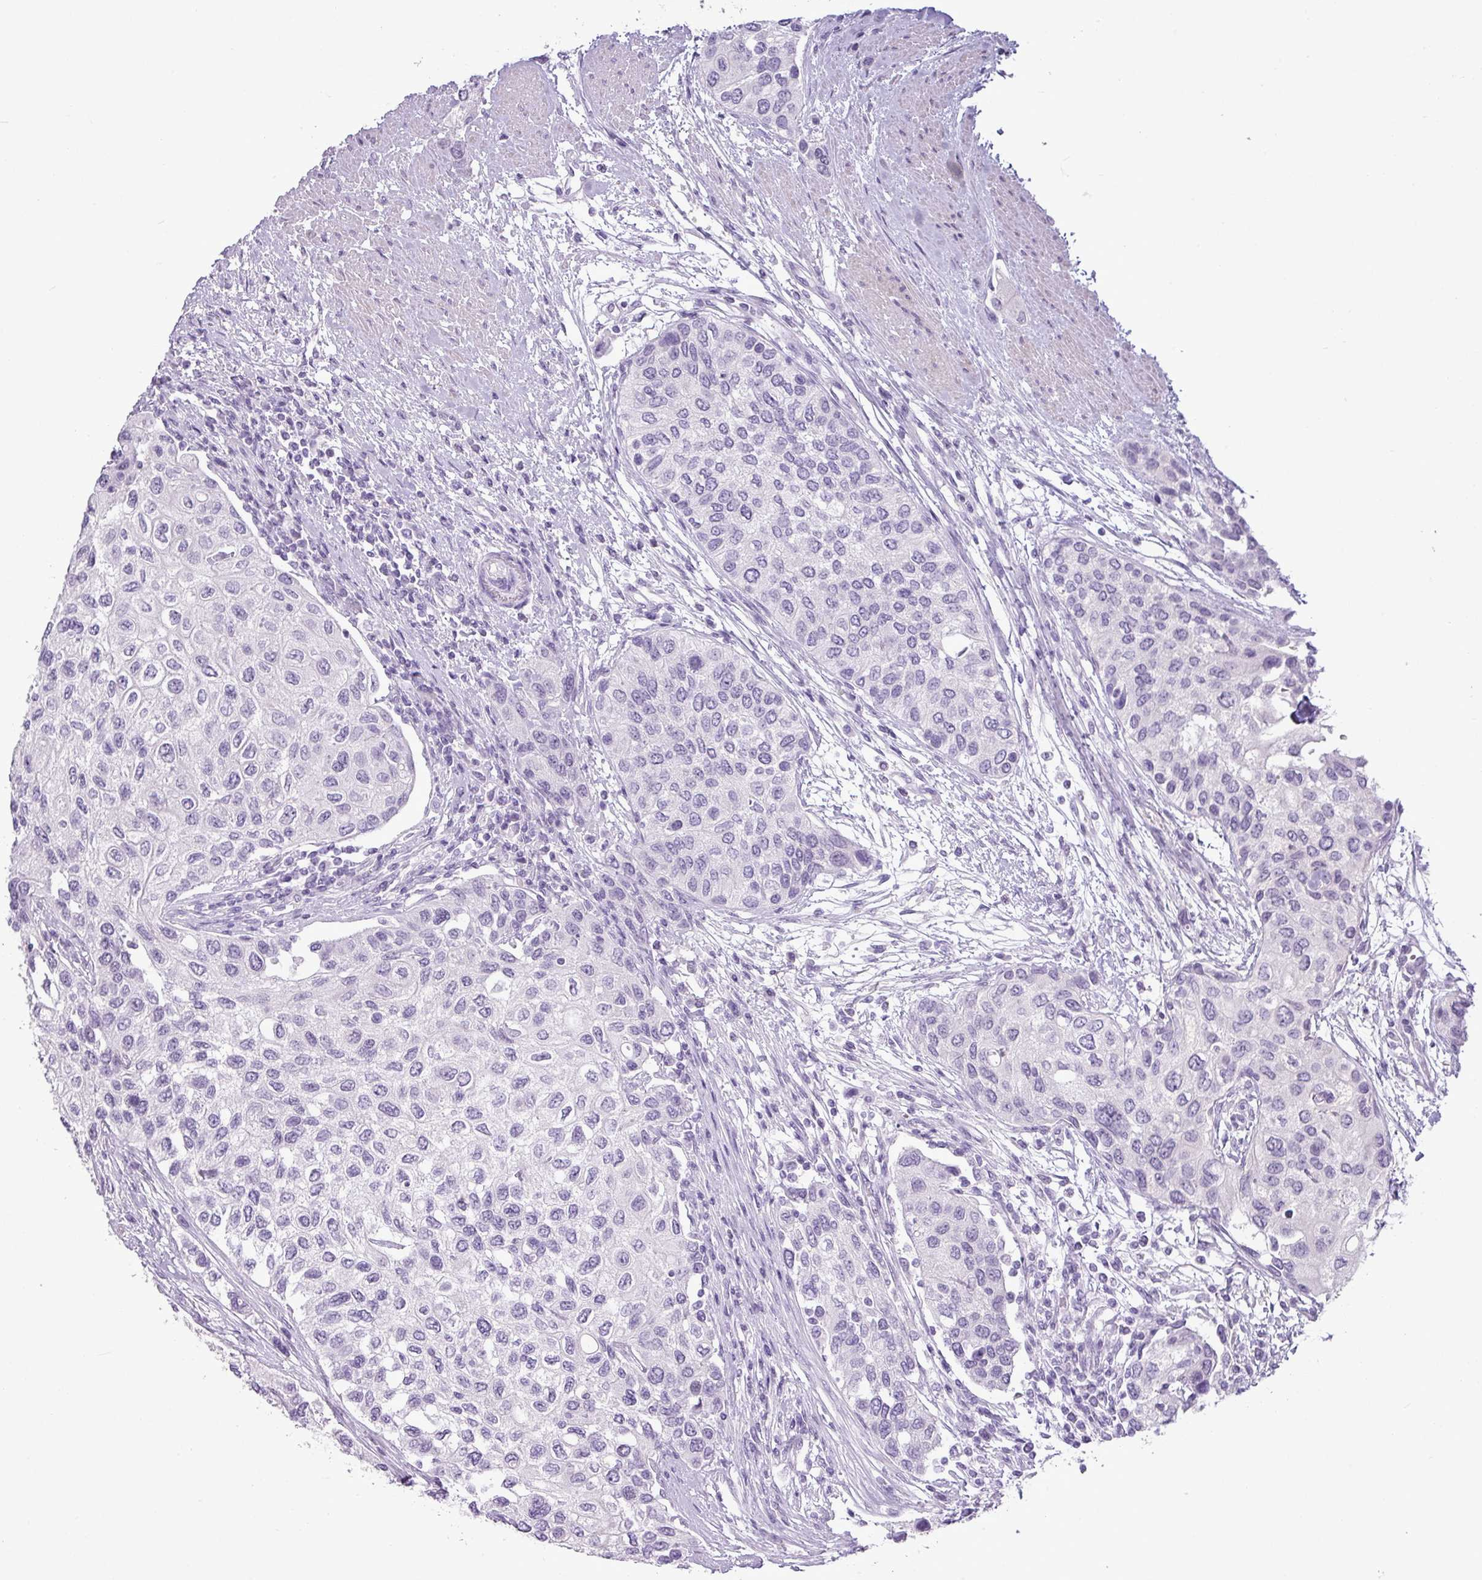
{"staining": {"intensity": "negative", "quantity": "none", "location": "none"}, "tissue": "urothelial cancer", "cell_type": "Tumor cells", "image_type": "cancer", "snomed": [{"axis": "morphology", "description": "Normal tissue, NOS"}, {"axis": "morphology", "description": "Urothelial carcinoma, High grade"}, {"axis": "topography", "description": "Vascular tissue"}, {"axis": "topography", "description": "Urinary bladder"}], "caption": "The photomicrograph displays no significant staining in tumor cells of urothelial cancer. (Stains: DAB immunohistochemistry with hematoxylin counter stain, Microscopy: brightfield microscopy at high magnification).", "gene": "AMY2A", "patient": {"sex": "female", "age": 56}}